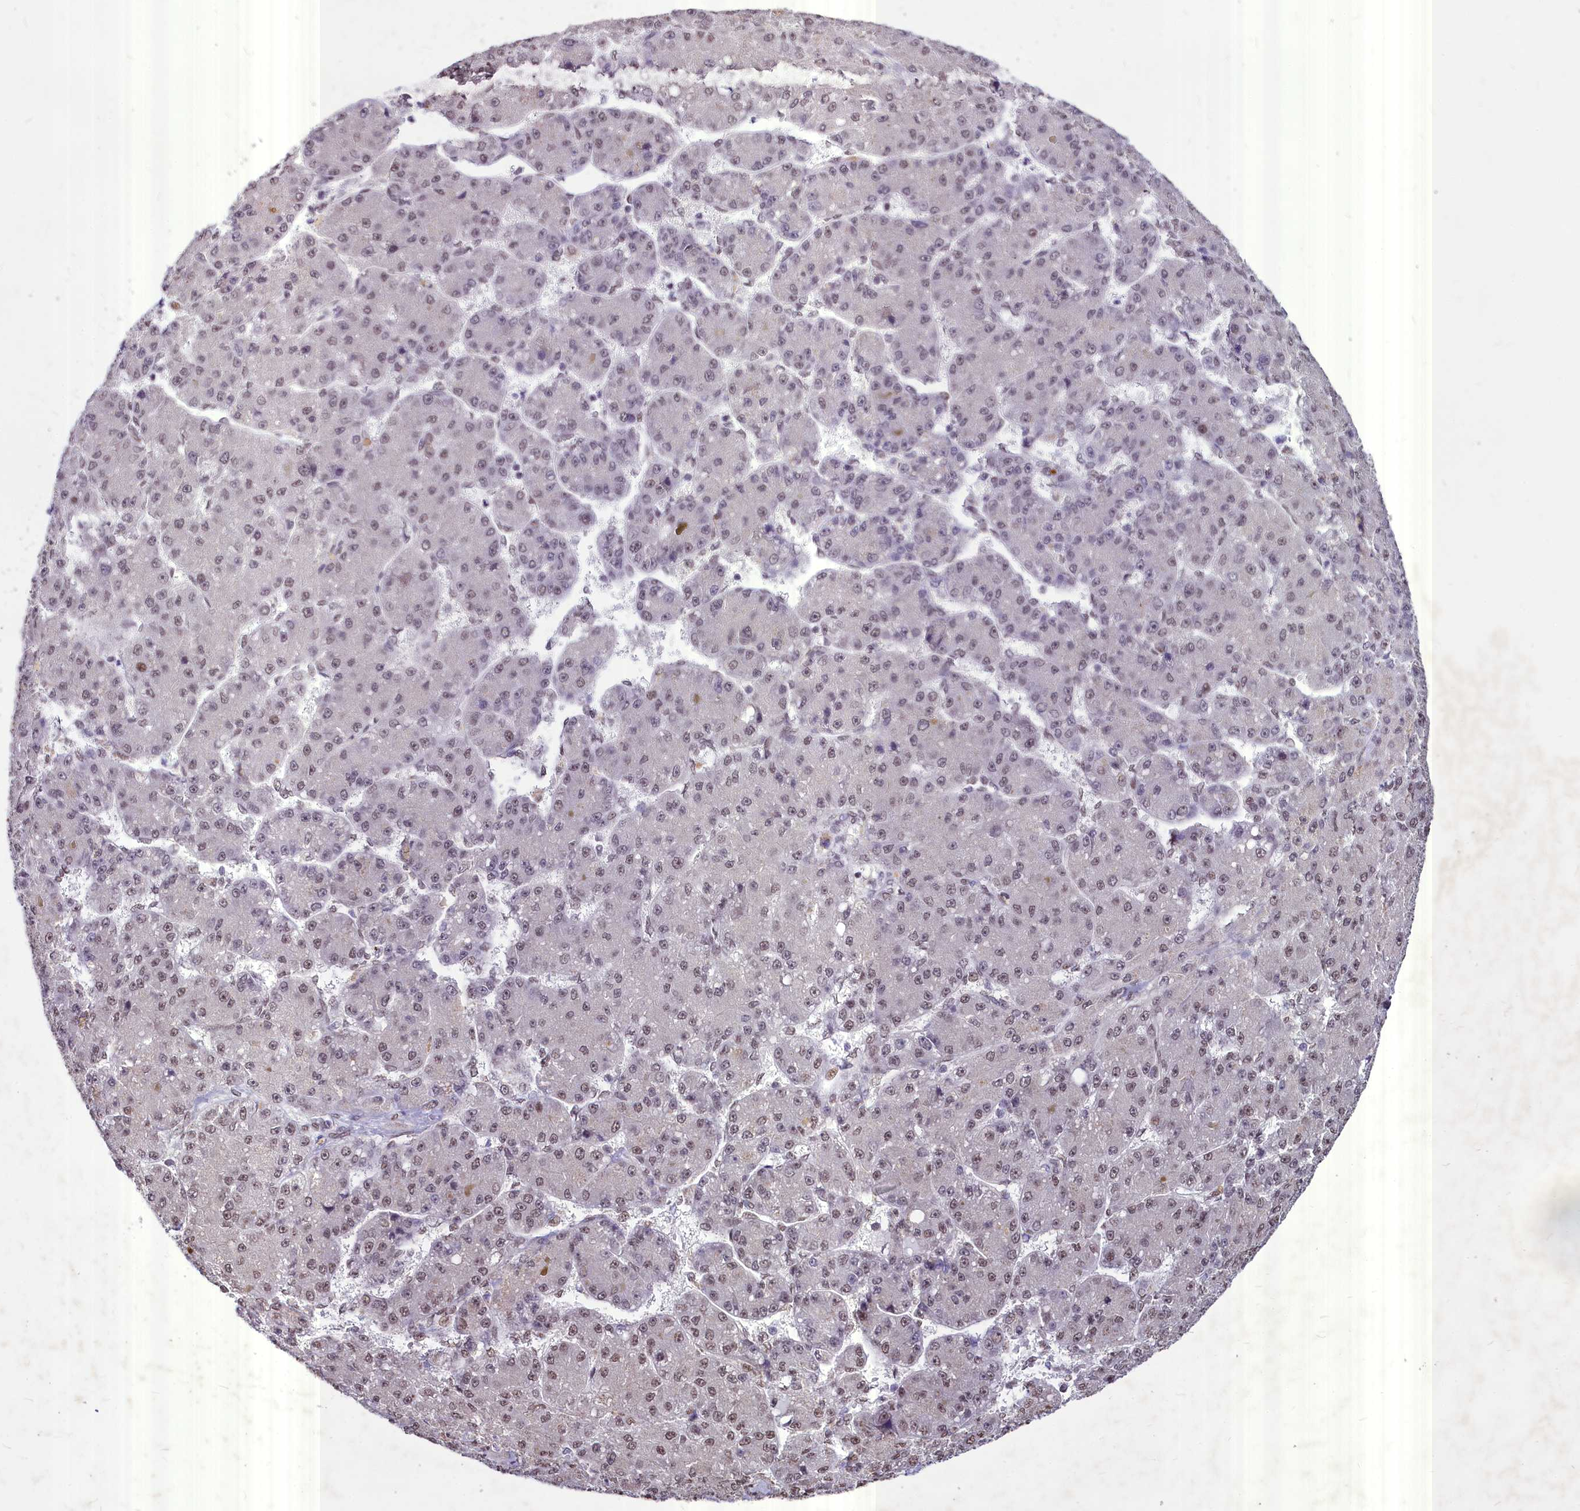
{"staining": {"intensity": "moderate", "quantity": "25%-75%", "location": "nuclear"}, "tissue": "liver cancer", "cell_type": "Tumor cells", "image_type": "cancer", "snomed": [{"axis": "morphology", "description": "Carcinoma, Hepatocellular, NOS"}, {"axis": "topography", "description": "Liver"}], "caption": "A brown stain highlights moderate nuclear positivity of a protein in liver cancer tumor cells.", "gene": "PARPBP", "patient": {"sex": "male", "age": 67}}